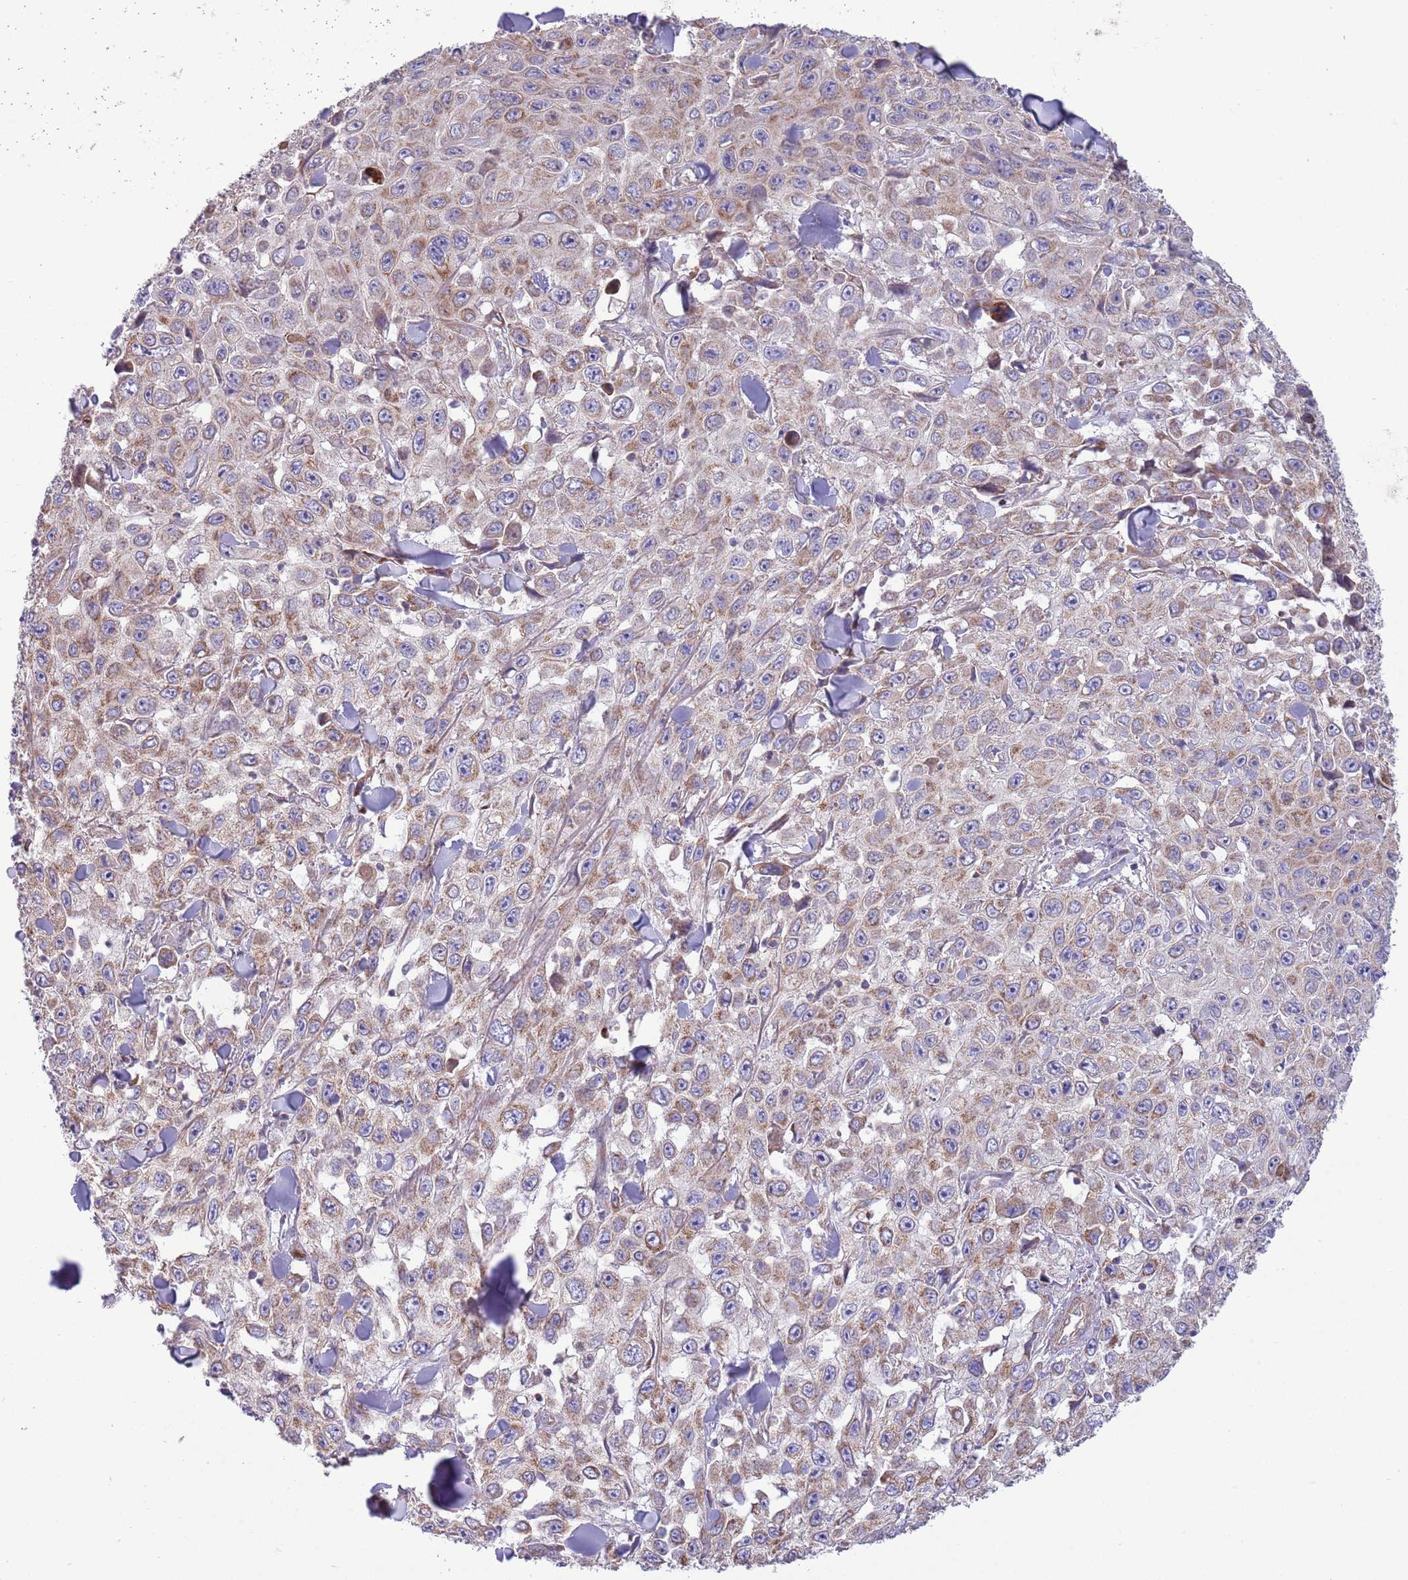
{"staining": {"intensity": "moderate", "quantity": "25%-75%", "location": "cytoplasmic/membranous"}, "tissue": "skin cancer", "cell_type": "Tumor cells", "image_type": "cancer", "snomed": [{"axis": "morphology", "description": "Squamous cell carcinoma, NOS"}, {"axis": "topography", "description": "Skin"}], "caption": "About 25%-75% of tumor cells in squamous cell carcinoma (skin) reveal moderate cytoplasmic/membranous protein positivity as visualized by brown immunohistochemical staining.", "gene": "TOMM5", "patient": {"sex": "male", "age": 82}}